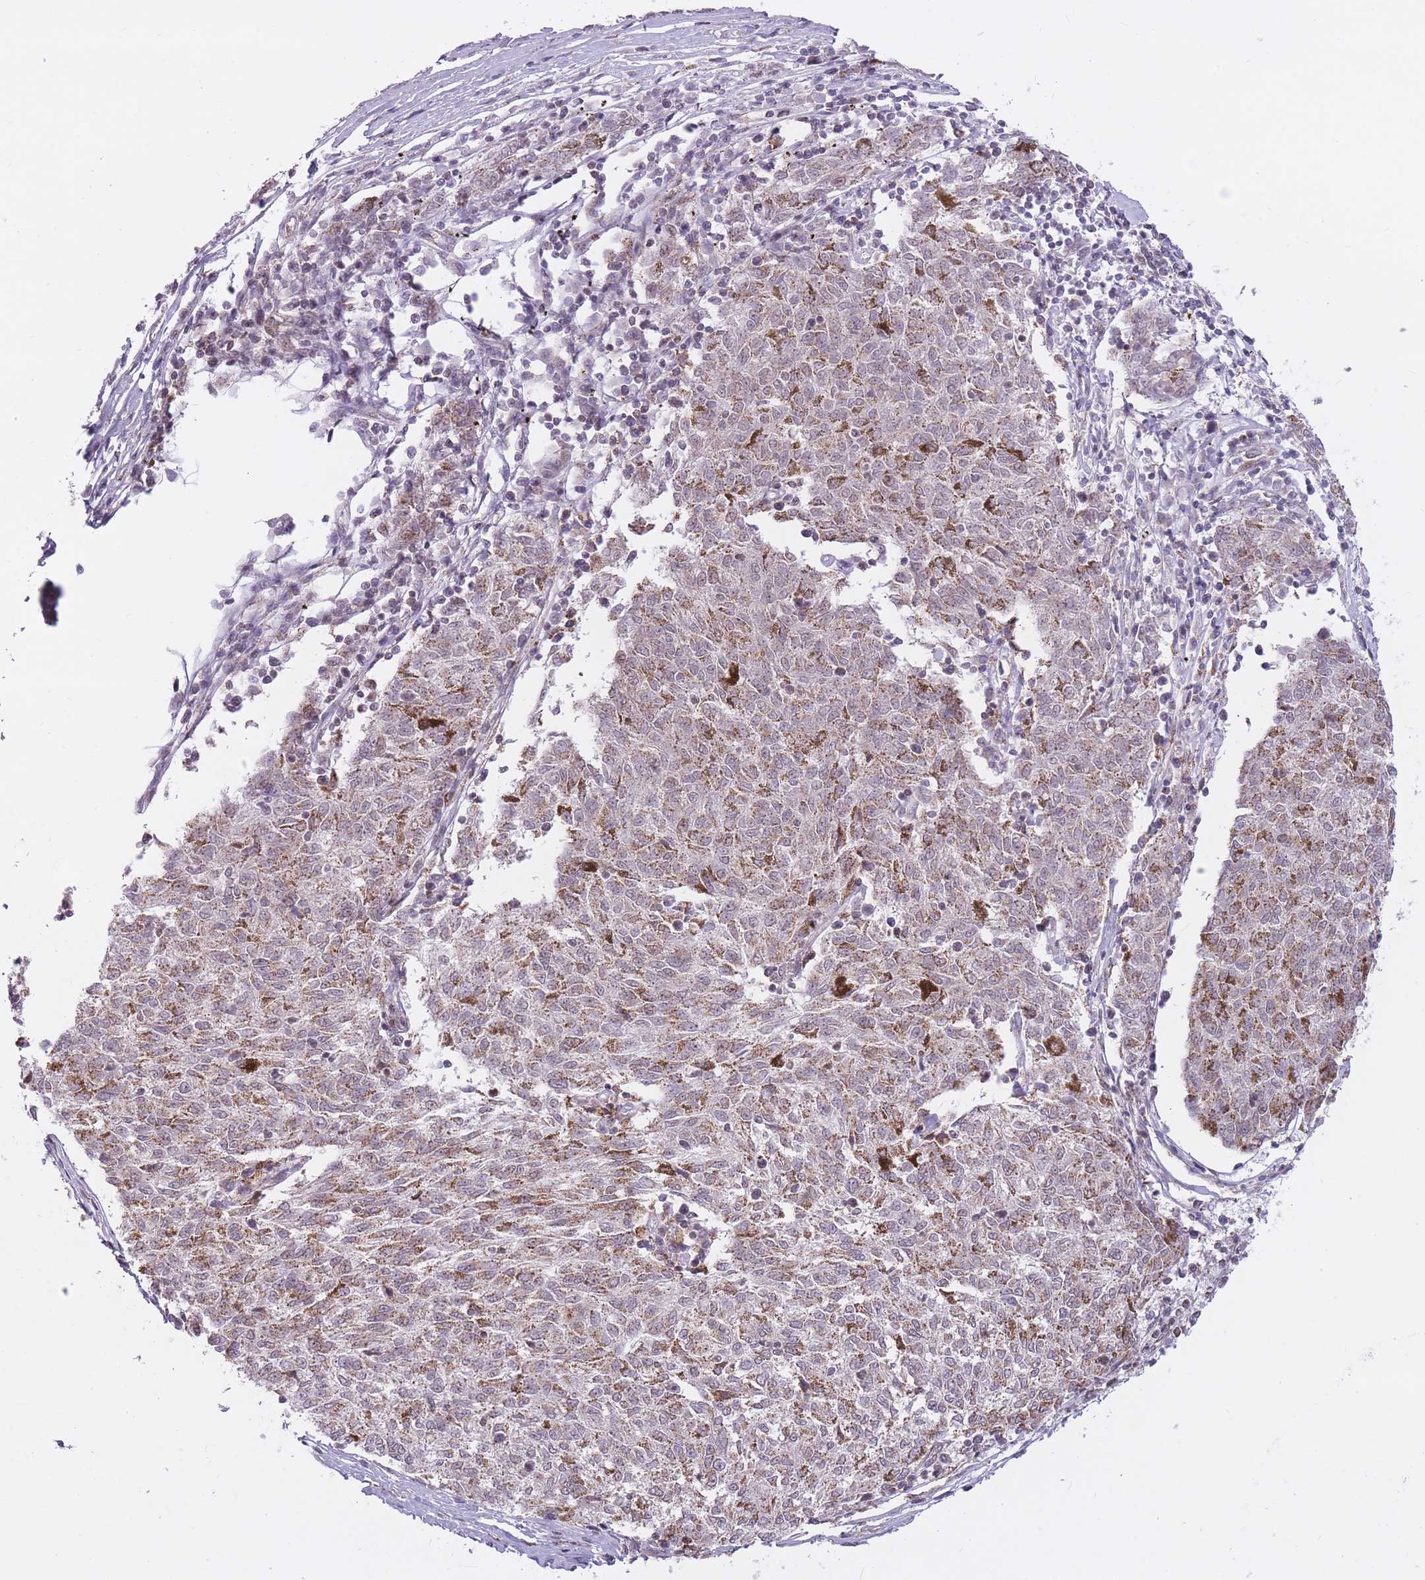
{"staining": {"intensity": "weak", "quantity": "25%-75%", "location": "cytoplasmic/membranous"}, "tissue": "melanoma", "cell_type": "Tumor cells", "image_type": "cancer", "snomed": [{"axis": "morphology", "description": "Malignant melanoma, NOS"}, {"axis": "topography", "description": "Skin"}], "caption": "Approximately 25%-75% of tumor cells in melanoma display weak cytoplasmic/membranous protein positivity as visualized by brown immunohistochemical staining.", "gene": "DPYSL4", "patient": {"sex": "female", "age": 72}}